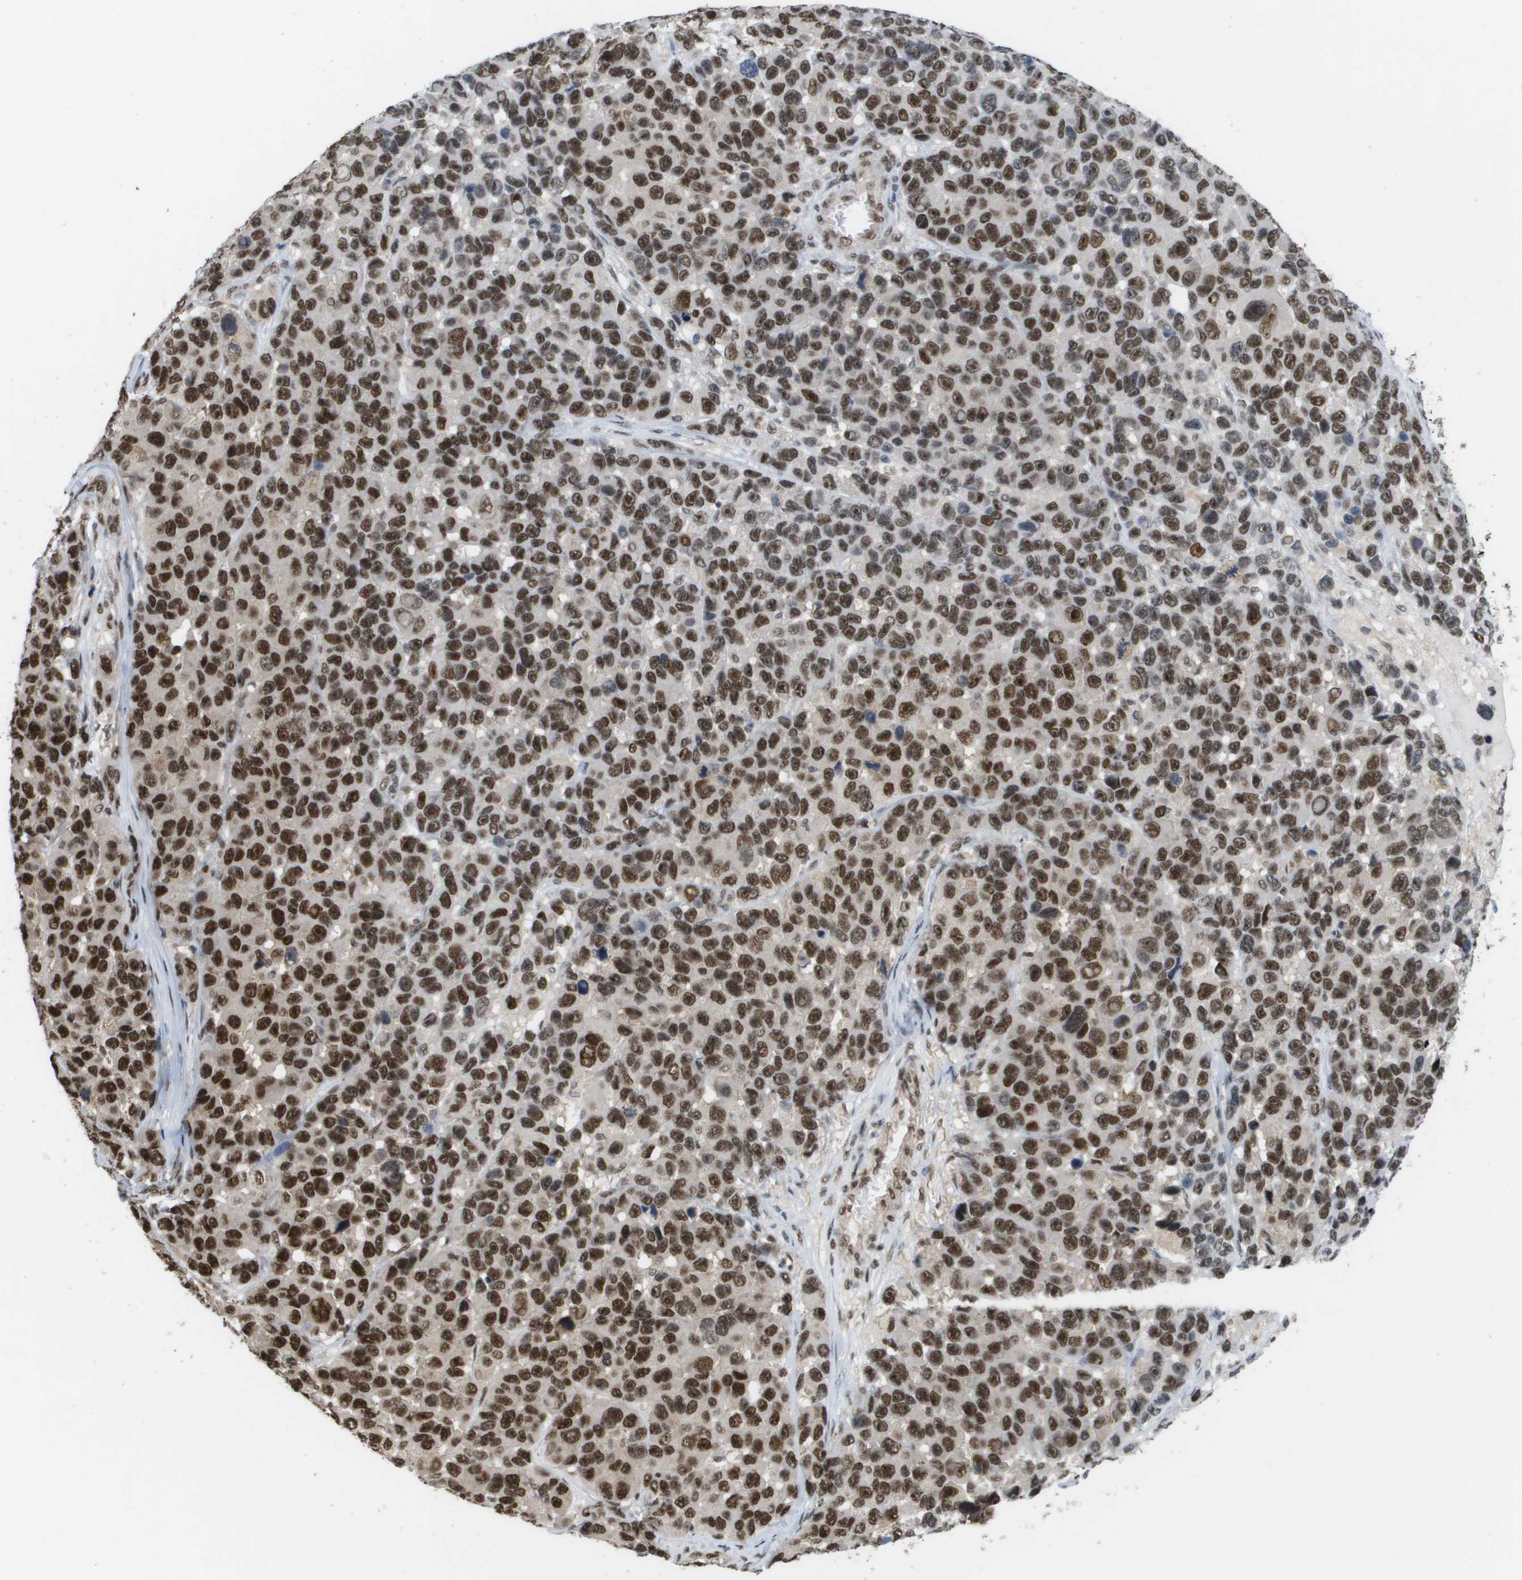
{"staining": {"intensity": "strong", "quantity": ">75%", "location": "nuclear"}, "tissue": "melanoma", "cell_type": "Tumor cells", "image_type": "cancer", "snomed": [{"axis": "morphology", "description": "Malignant melanoma, NOS"}, {"axis": "topography", "description": "Skin"}], "caption": "Strong nuclear protein positivity is present in approximately >75% of tumor cells in melanoma. The staining was performed using DAB, with brown indicating positive protein expression. Nuclei are stained blue with hematoxylin.", "gene": "CDT1", "patient": {"sex": "male", "age": 53}}